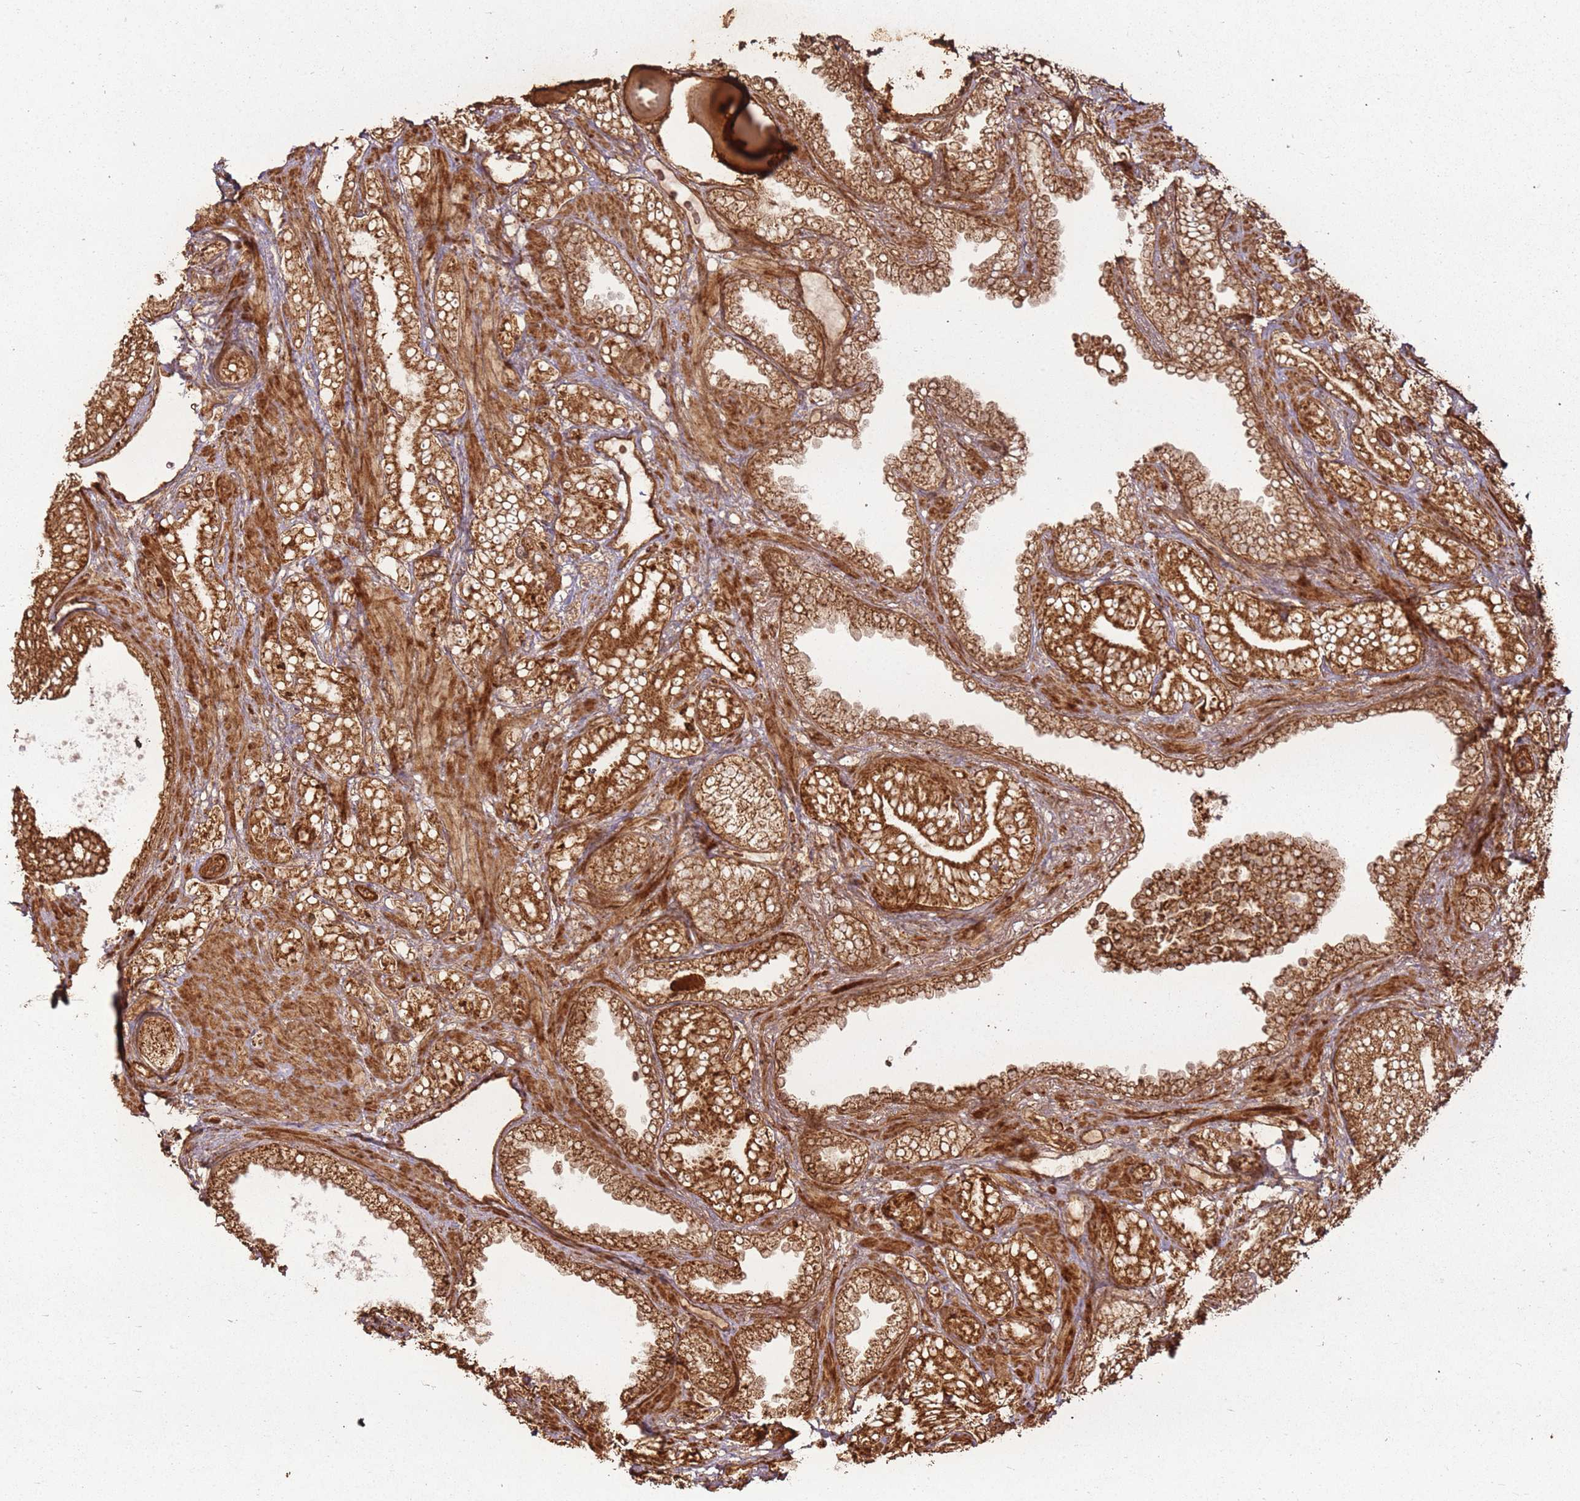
{"staining": {"intensity": "strong", "quantity": ">75%", "location": "cytoplasmic/membranous"}, "tissue": "prostate cancer", "cell_type": "Tumor cells", "image_type": "cancer", "snomed": [{"axis": "morphology", "description": "Adenocarcinoma, High grade"}, {"axis": "topography", "description": "Prostate and seminal vesicle, NOS"}], "caption": "Strong cytoplasmic/membranous positivity for a protein is present in approximately >75% of tumor cells of prostate cancer (adenocarcinoma (high-grade)) using immunohistochemistry (IHC).", "gene": "MRPS6", "patient": {"sex": "male", "age": 67}}